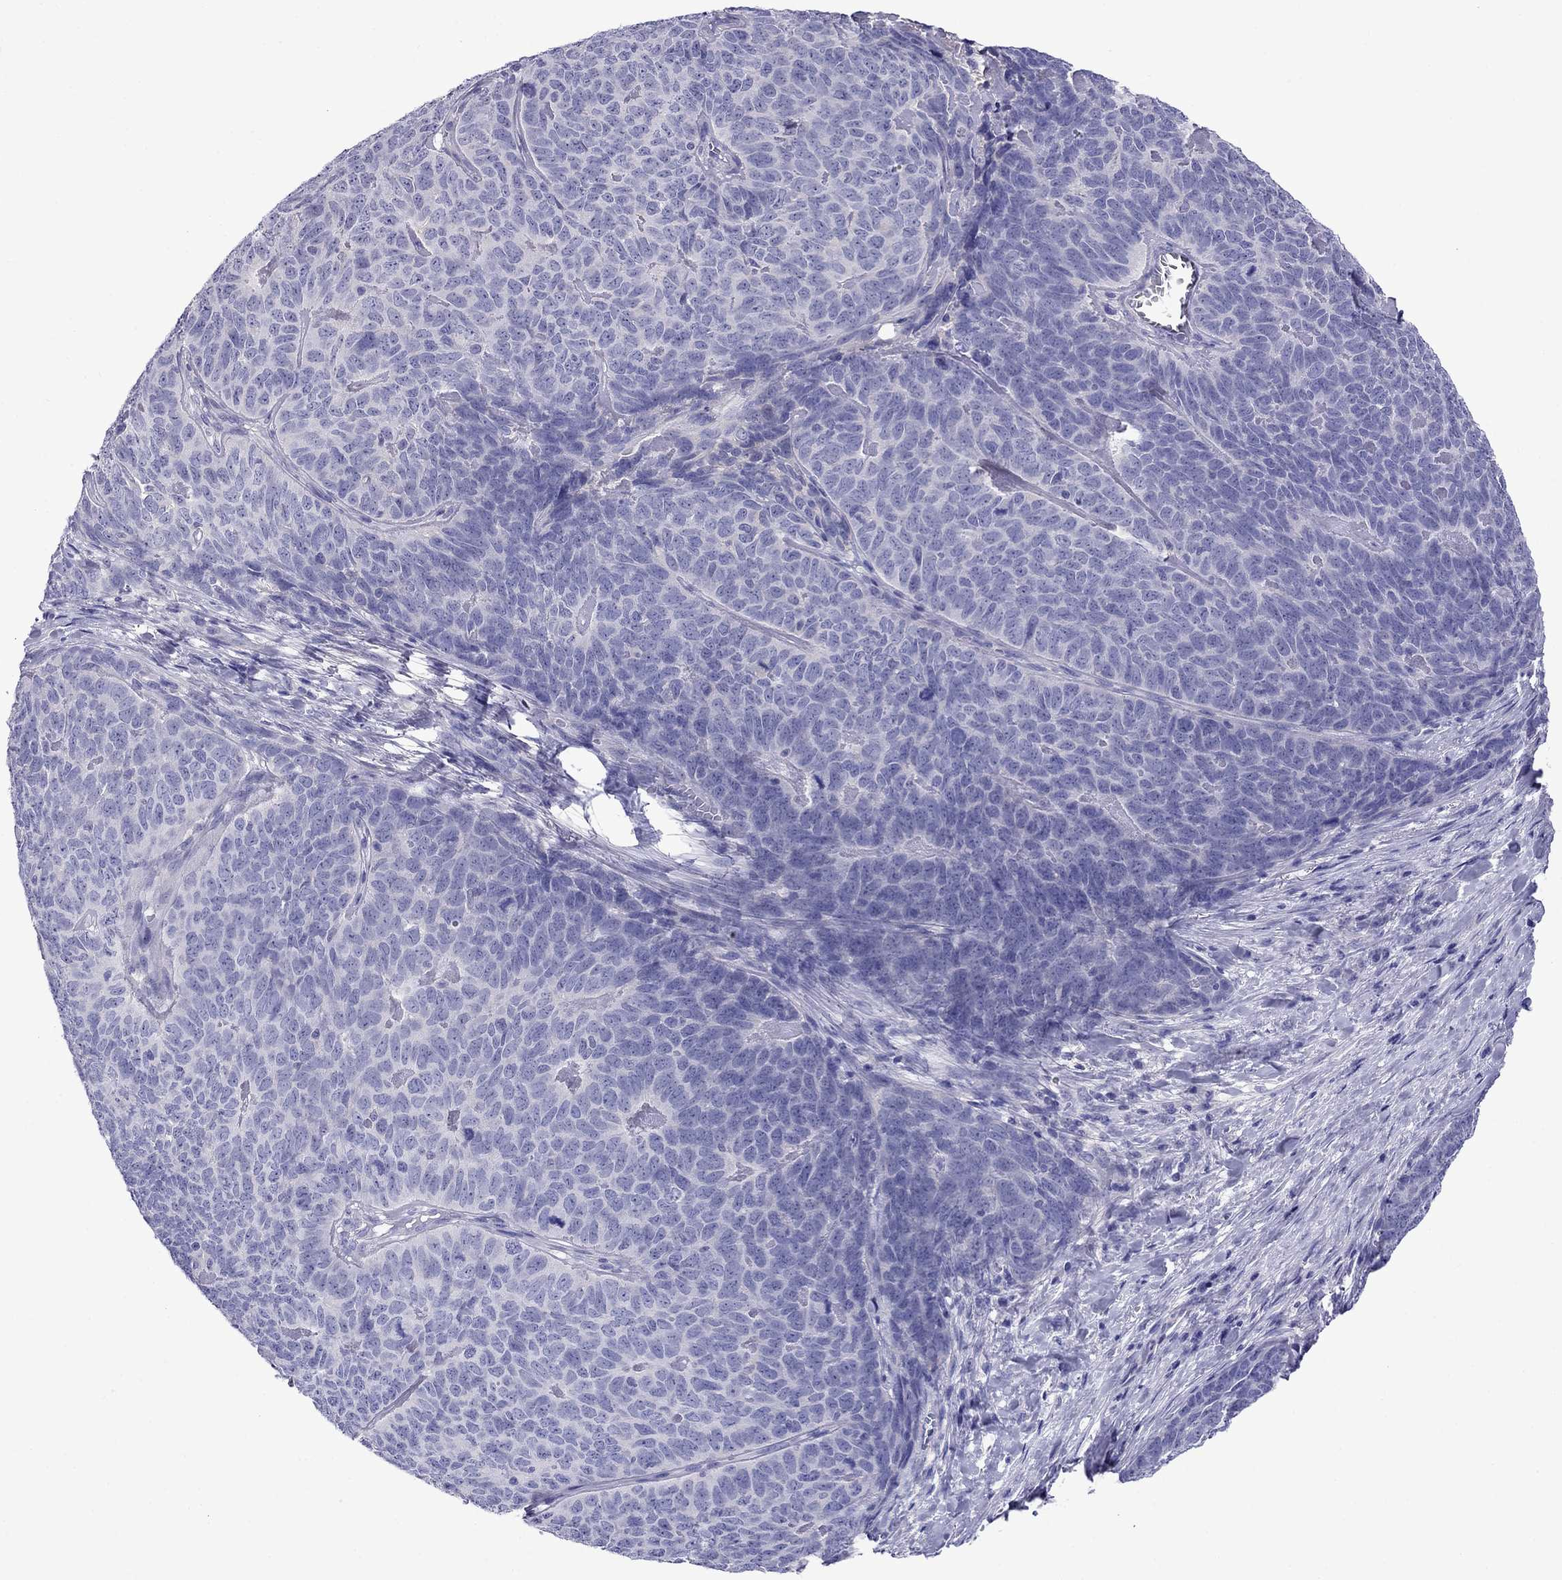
{"staining": {"intensity": "negative", "quantity": "none", "location": "none"}, "tissue": "skin cancer", "cell_type": "Tumor cells", "image_type": "cancer", "snomed": [{"axis": "morphology", "description": "Squamous cell carcinoma, NOS"}, {"axis": "topography", "description": "Skin"}, {"axis": "topography", "description": "Anal"}], "caption": "Skin cancer (squamous cell carcinoma) was stained to show a protein in brown. There is no significant expression in tumor cells. (DAB immunohistochemistry with hematoxylin counter stain).", "gene": "SCG2", "patient": {"sex": "female", "age": 51}}